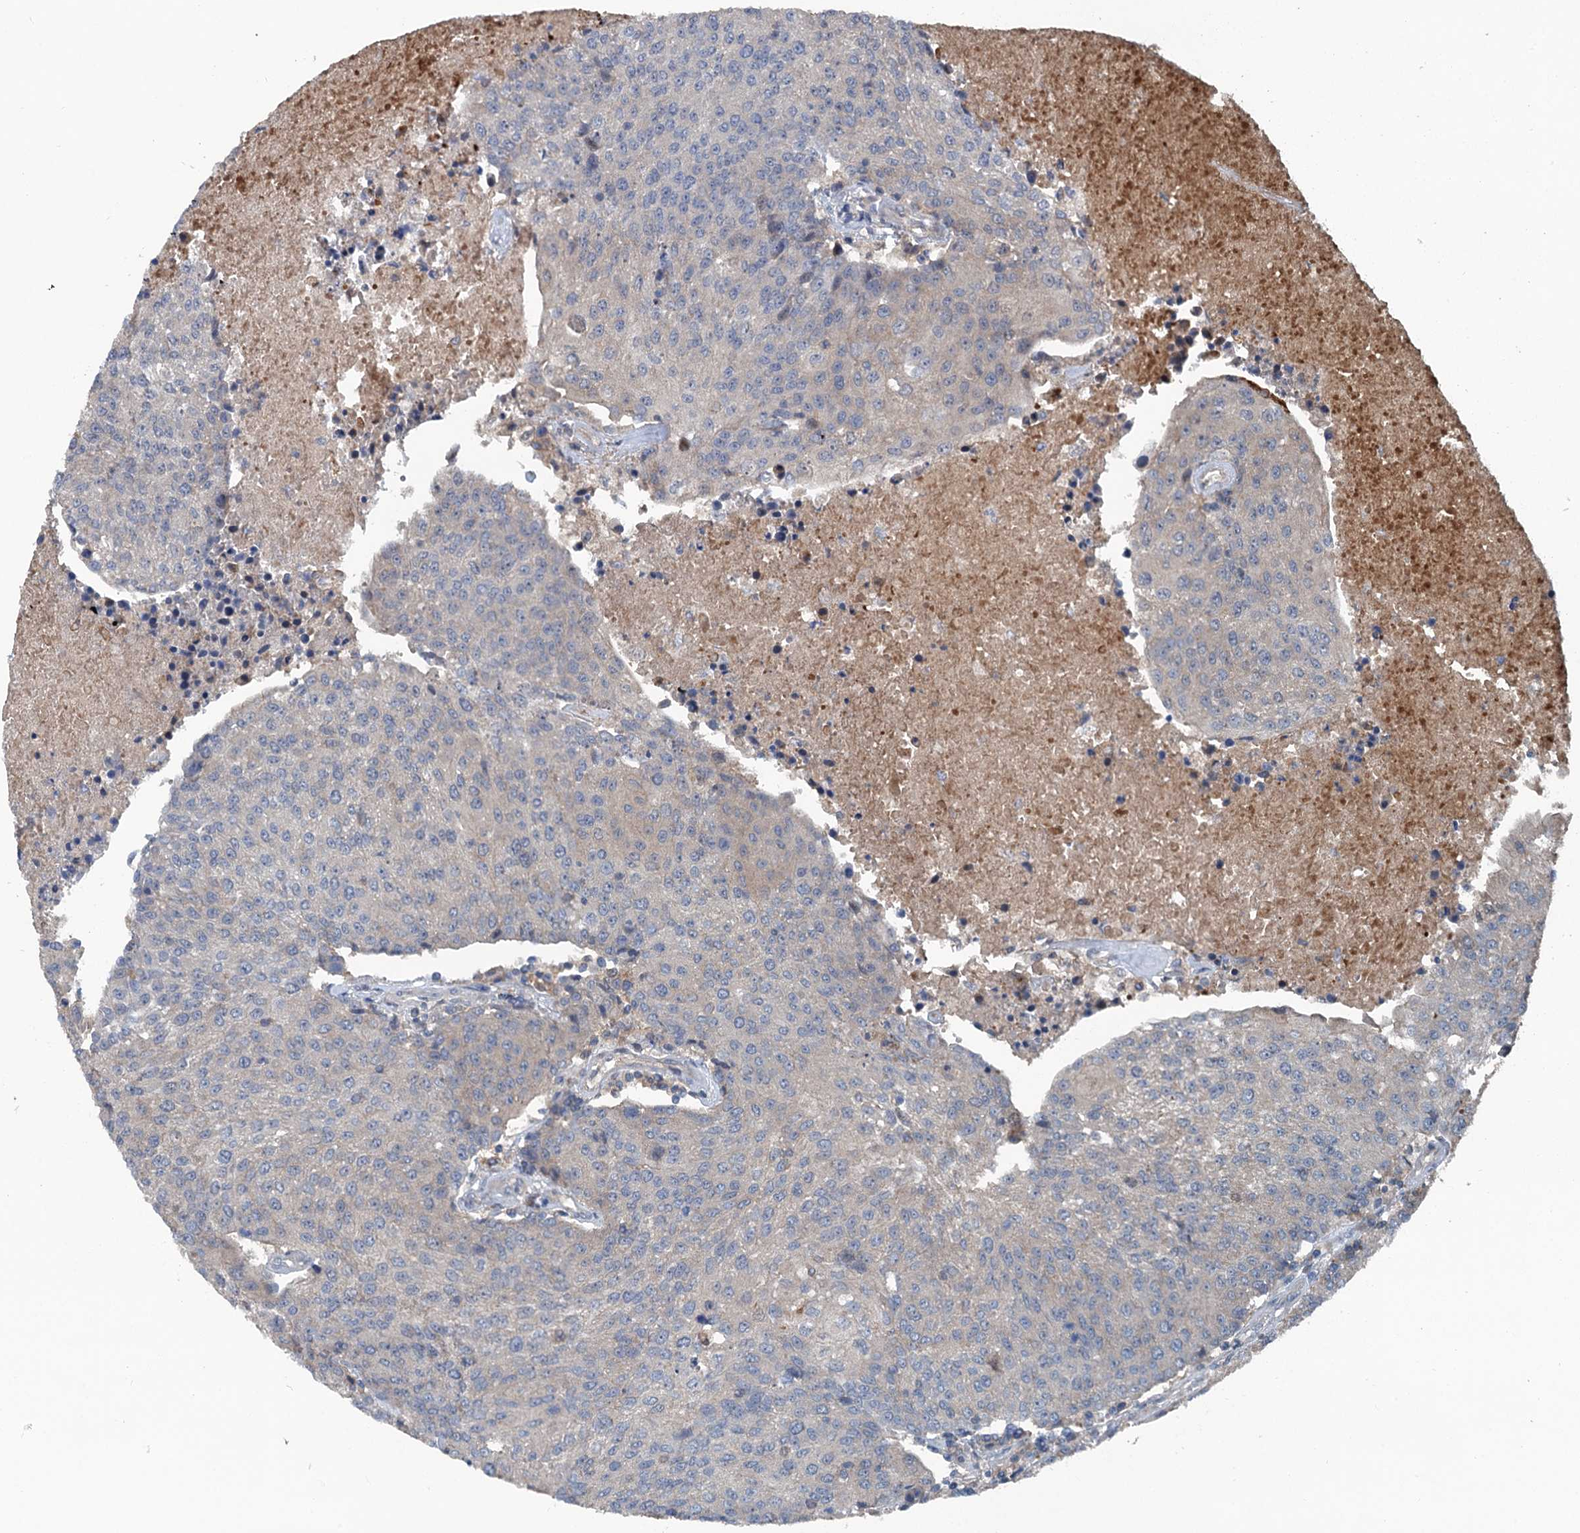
{"staining": {"intensity": "negative", "quantity": "none", "location": "none"}, "tissue": "urothelial cancer", "cell_type": "Tumor cells", "image_type": "cancer", "snomed": [{"axis": "morphology", "description": "Urothelial carcinoma, High grade"}, {"axis": "topography", "description": "Urinary bladder"}], "caption": "Tumor cells are negative for brown protein staining in urothelial cancer. (DAB immunohistochemistry (IHC) visualized using brightfield microscopy, high magnification).", "gene": "TEDC1", "patient": {"sex": "female", "age": 85}}